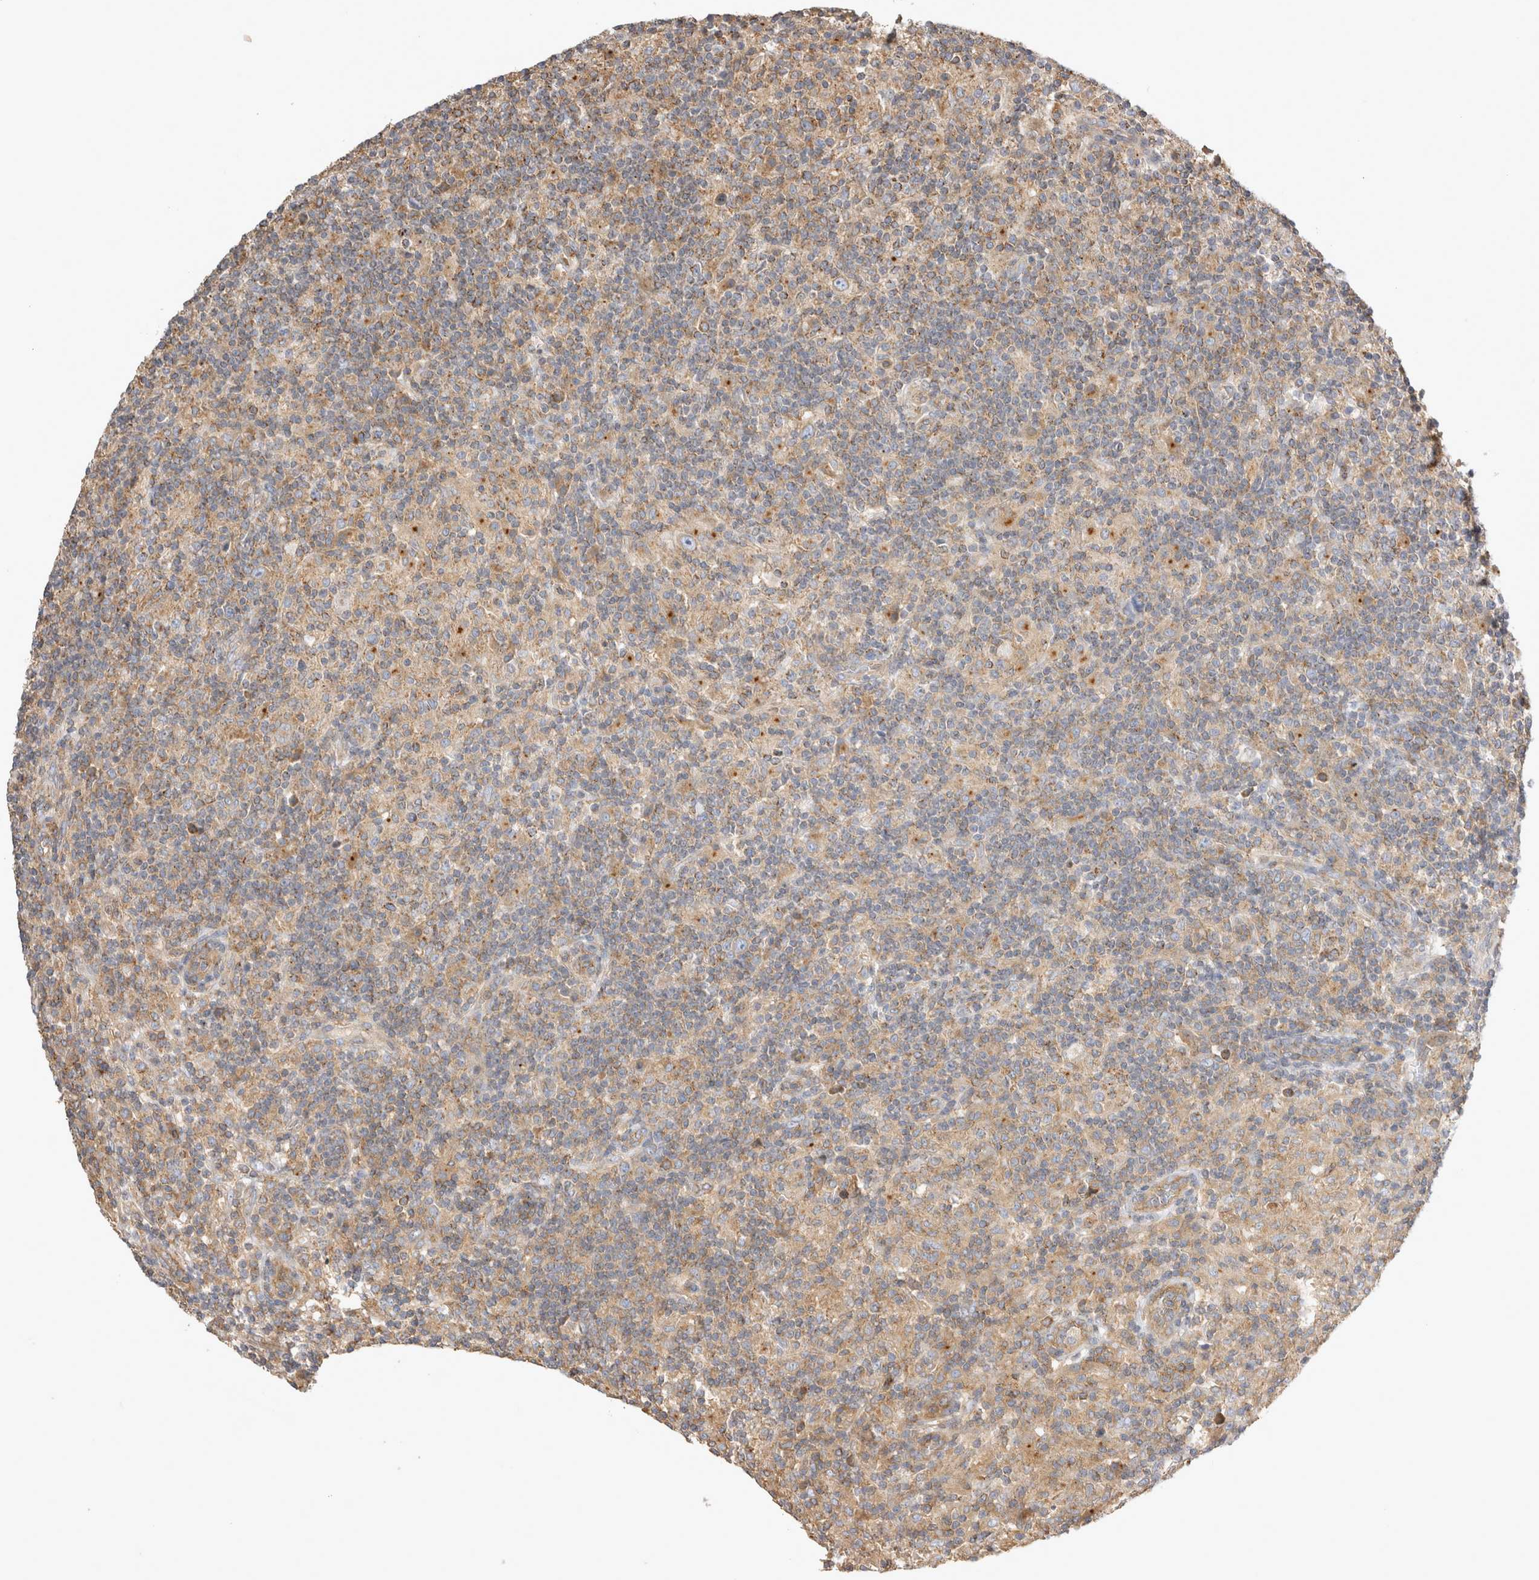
{"staining": {"intensity": "weak", "quantity": ">75%", "location": "cytoplasmic/membranous"}, "tissue": "lymphoma", "cell_type": "Tumor cells", "image_type": "cancer", "snomed": [{"axis": "morphology", "description": "Hodgkin's disease, NOS"}, {"axis": "topography", "description": "Lymph node"}], "caption": "A micrograph showing weak cytoplasmic/membranous expression in approximately >75% of tumor cells in lymphoma, as visualized by brown immunohistochemical staining.", "gene": "CHMP6", "patient": {"sex": "male", "age": 70}}